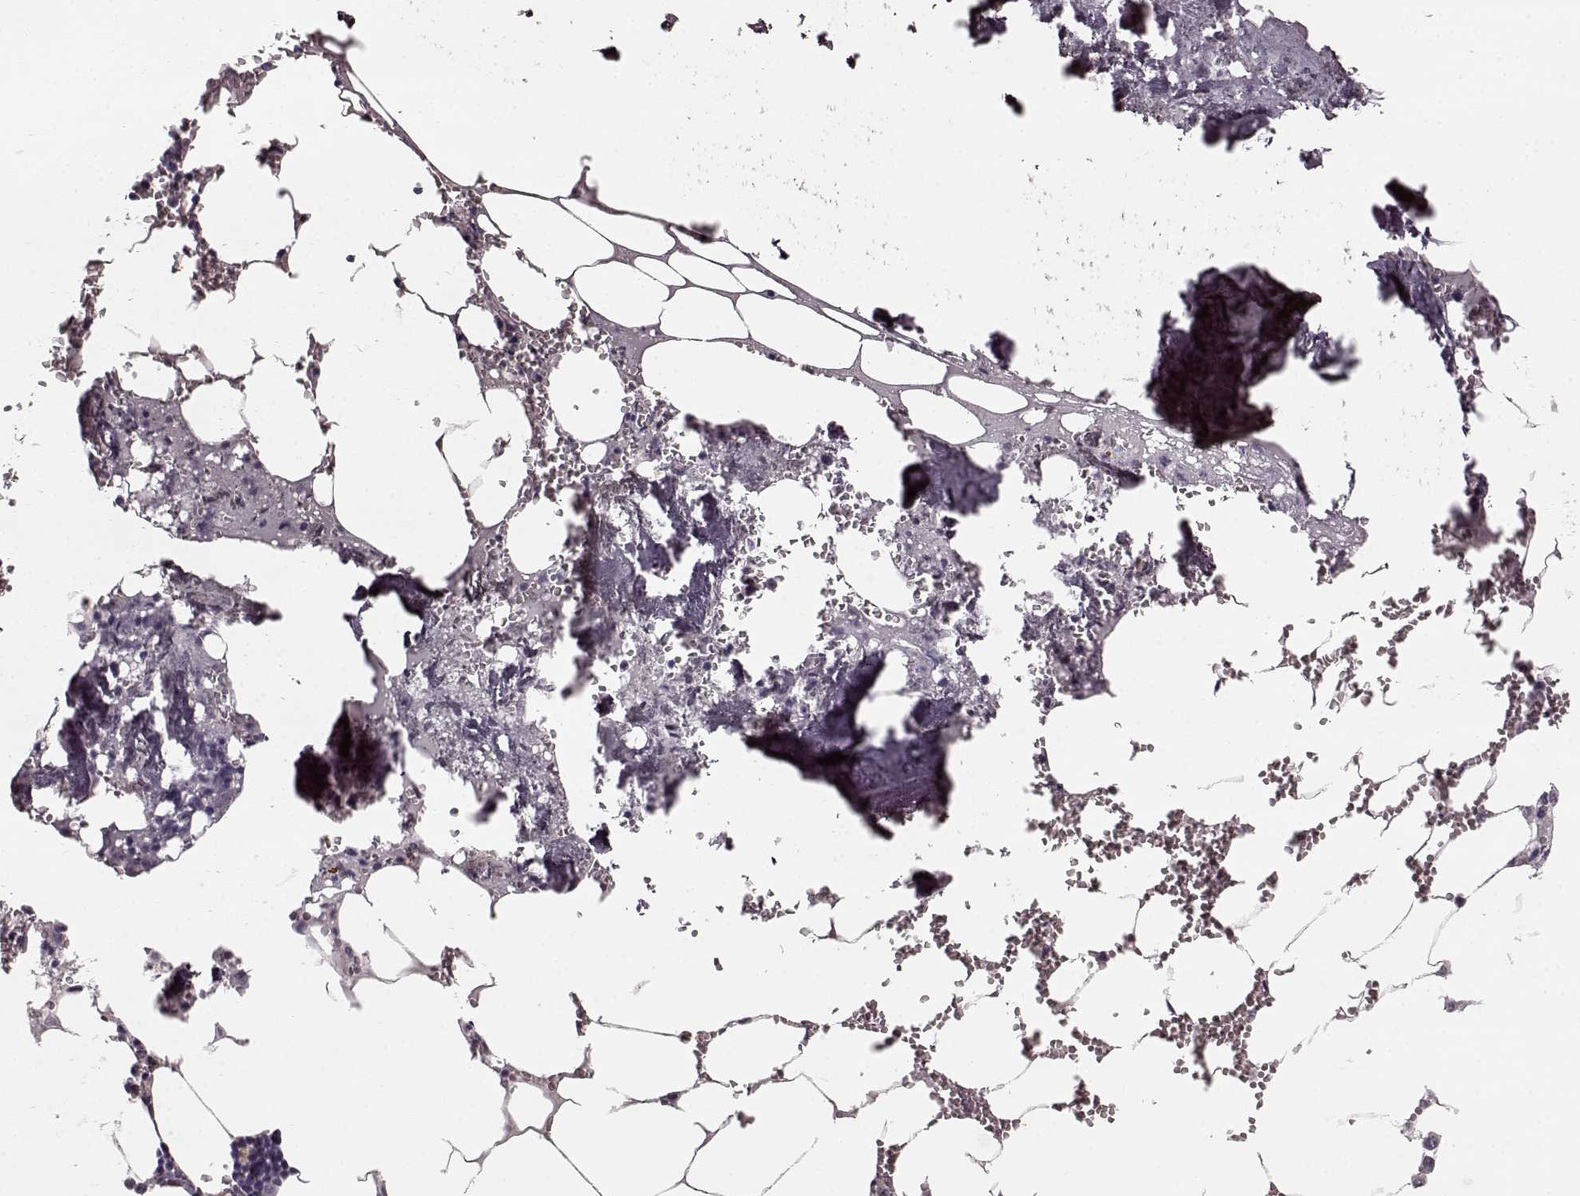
{"staining": {"intensity": "negative", "quantity": "none", "location": "none"}, "tissue": "bone marrow", "cell_type": "Hematopoietic cells", "image_type": "normal", "snomed": [{"axis": "morphology", "description": "Normal tissue, NOS"}, {"axis": "topography", "description": "Bone marrow"}], "caption": "Immunohistochemical staining of normal bone marrow shows no significant positivity in hematopoietic cells. (DAB (3,3'-diaminobenzidine) immunohistochemistry (IHC) visualized using brightfield microscopy, high magnification).", "gene": "PRKCE", "patient": {"sex": "male", "age": 54}}